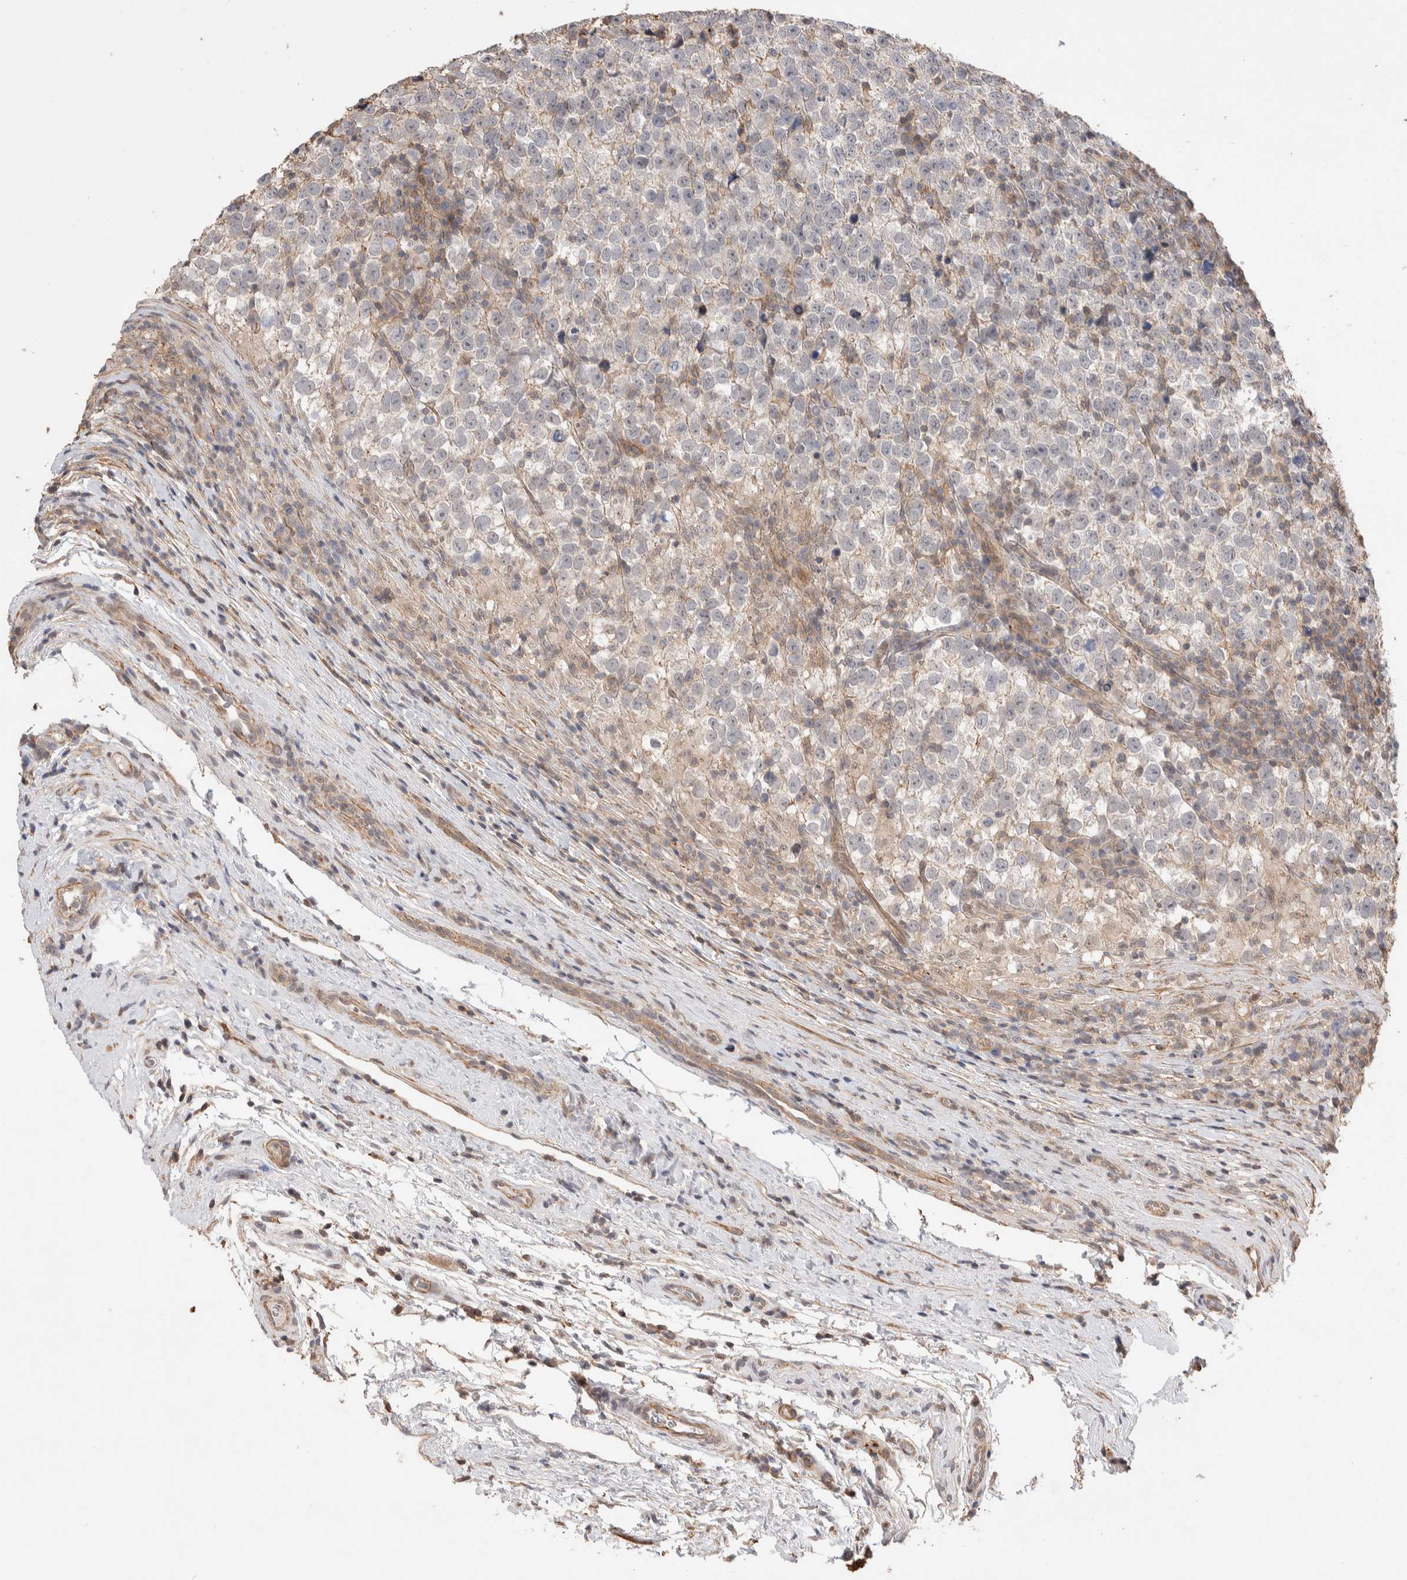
{"staining": {"intensity": "negative", "quantity": "none", "location": "none"}, "tissue": "testis cancer", "cell_type": "Tumor cells", "image_type": "cancer", "snomed": [{"axis": "morphology", "description": "Normal tissue, NOS"}, {"axis": "morphology", "description": "Seminoma, NOS"}, {"axis": "topography", "description": "Testis"}], "caption": "IHC photomicrograph of neoplastic tissue: human testis seminoma stained with DAB (3,3'-diaminobenzidine) displays no significant protein positivity in tumor cells.", "gene": "ZNF704", "patient": {"sex": "male", "age": 43}}